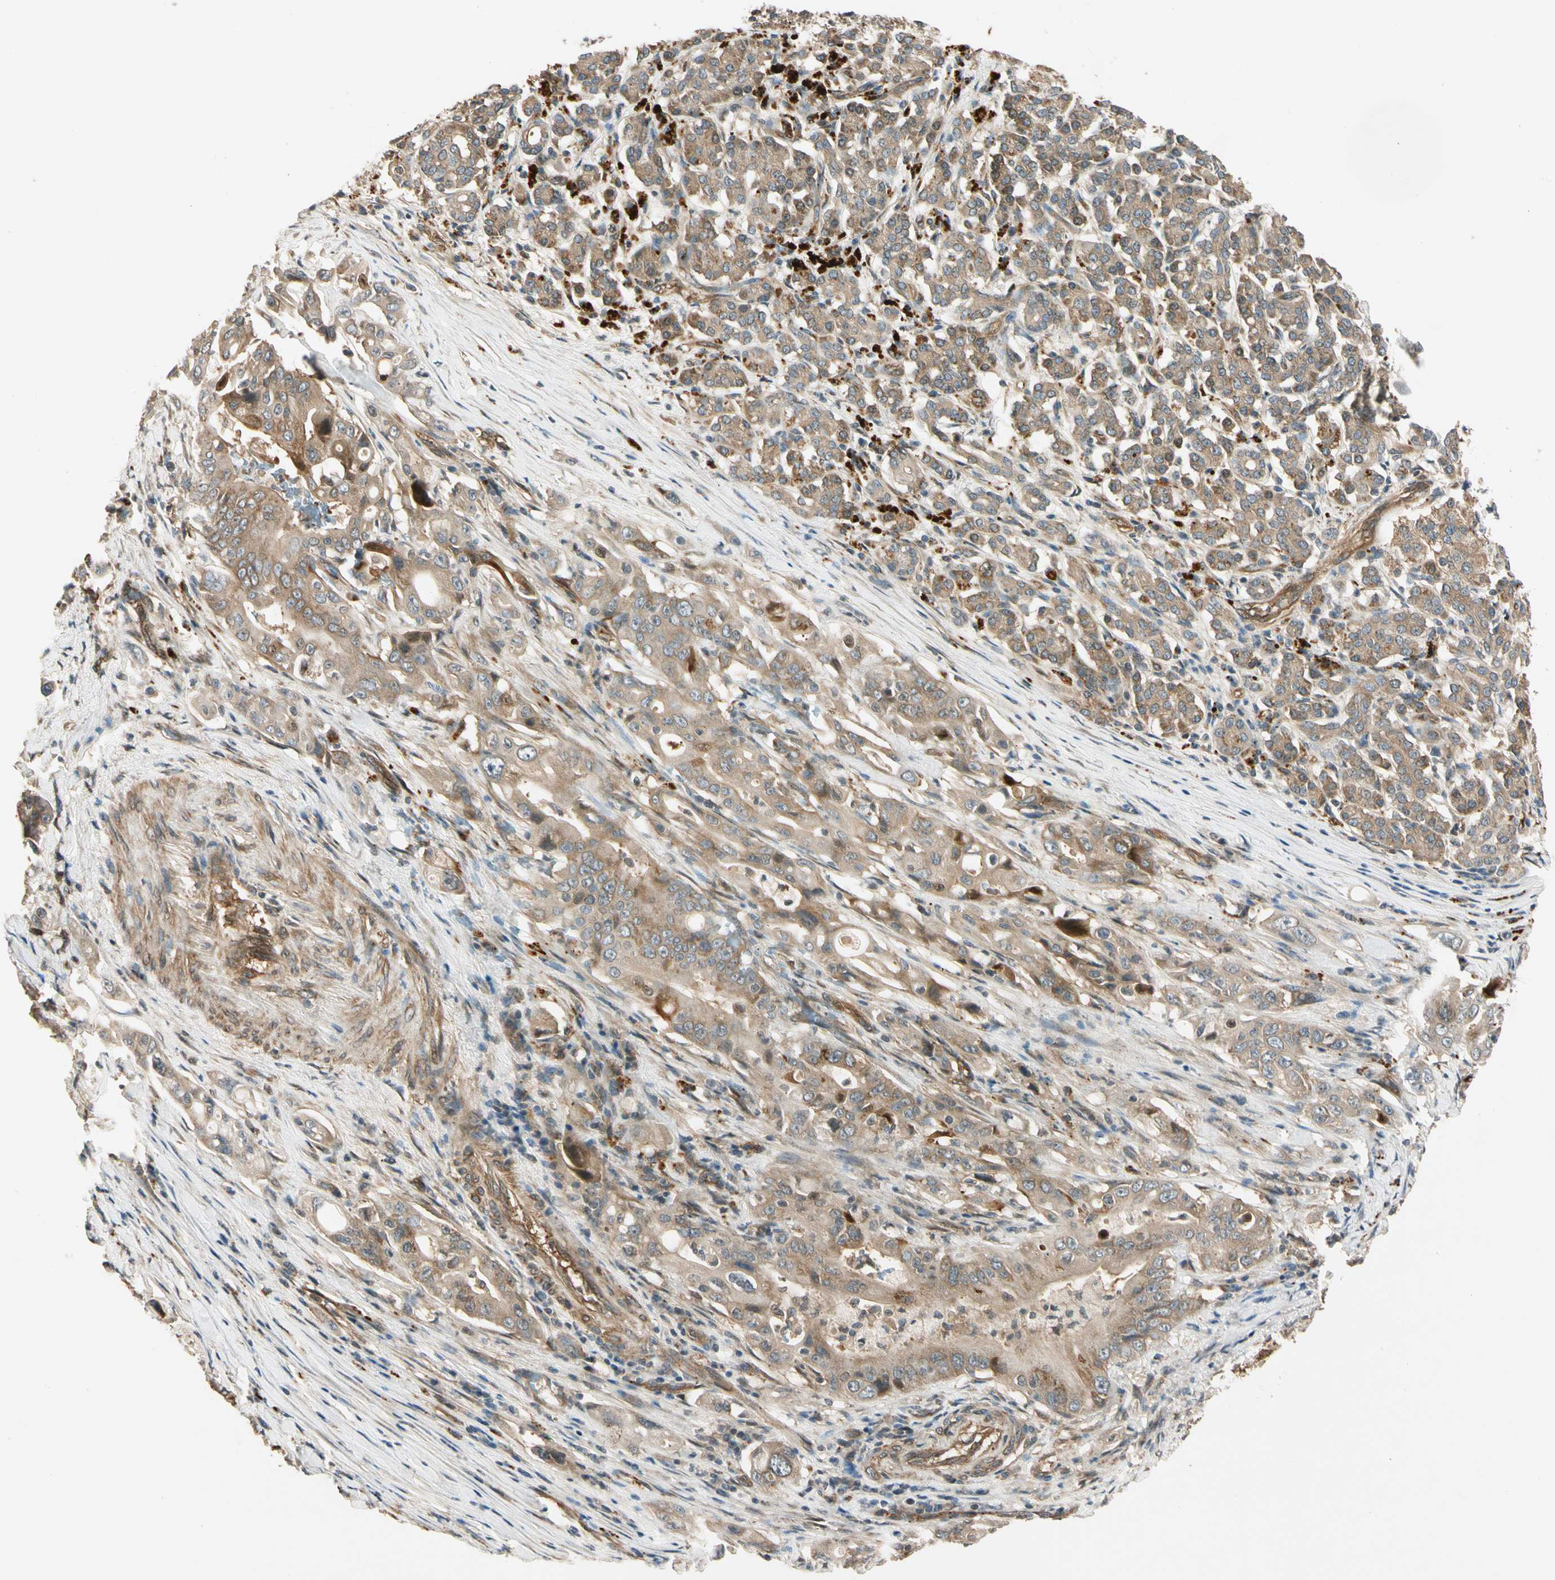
{"staining": {"intensity": "weak", "quantity": ">75%", "location": "cytoplasmic/membranous"}, "tissue": "pancreatic cancer", "cell_type": "Tumor cells", "image_type": "cancer", "snomed": [{"axis": "morphology", "description": "Normal tissue, NOS"}, {"axis": "topography", "description": "Pancreas"}], "caption": "The image displays a brown stain indicating the presence of a protein in the cytoplasmic/membranous of tumor cells in pancreatic cancer.", "gene": "ROCK2", "patient": {"sex": "male", "age": 42}}